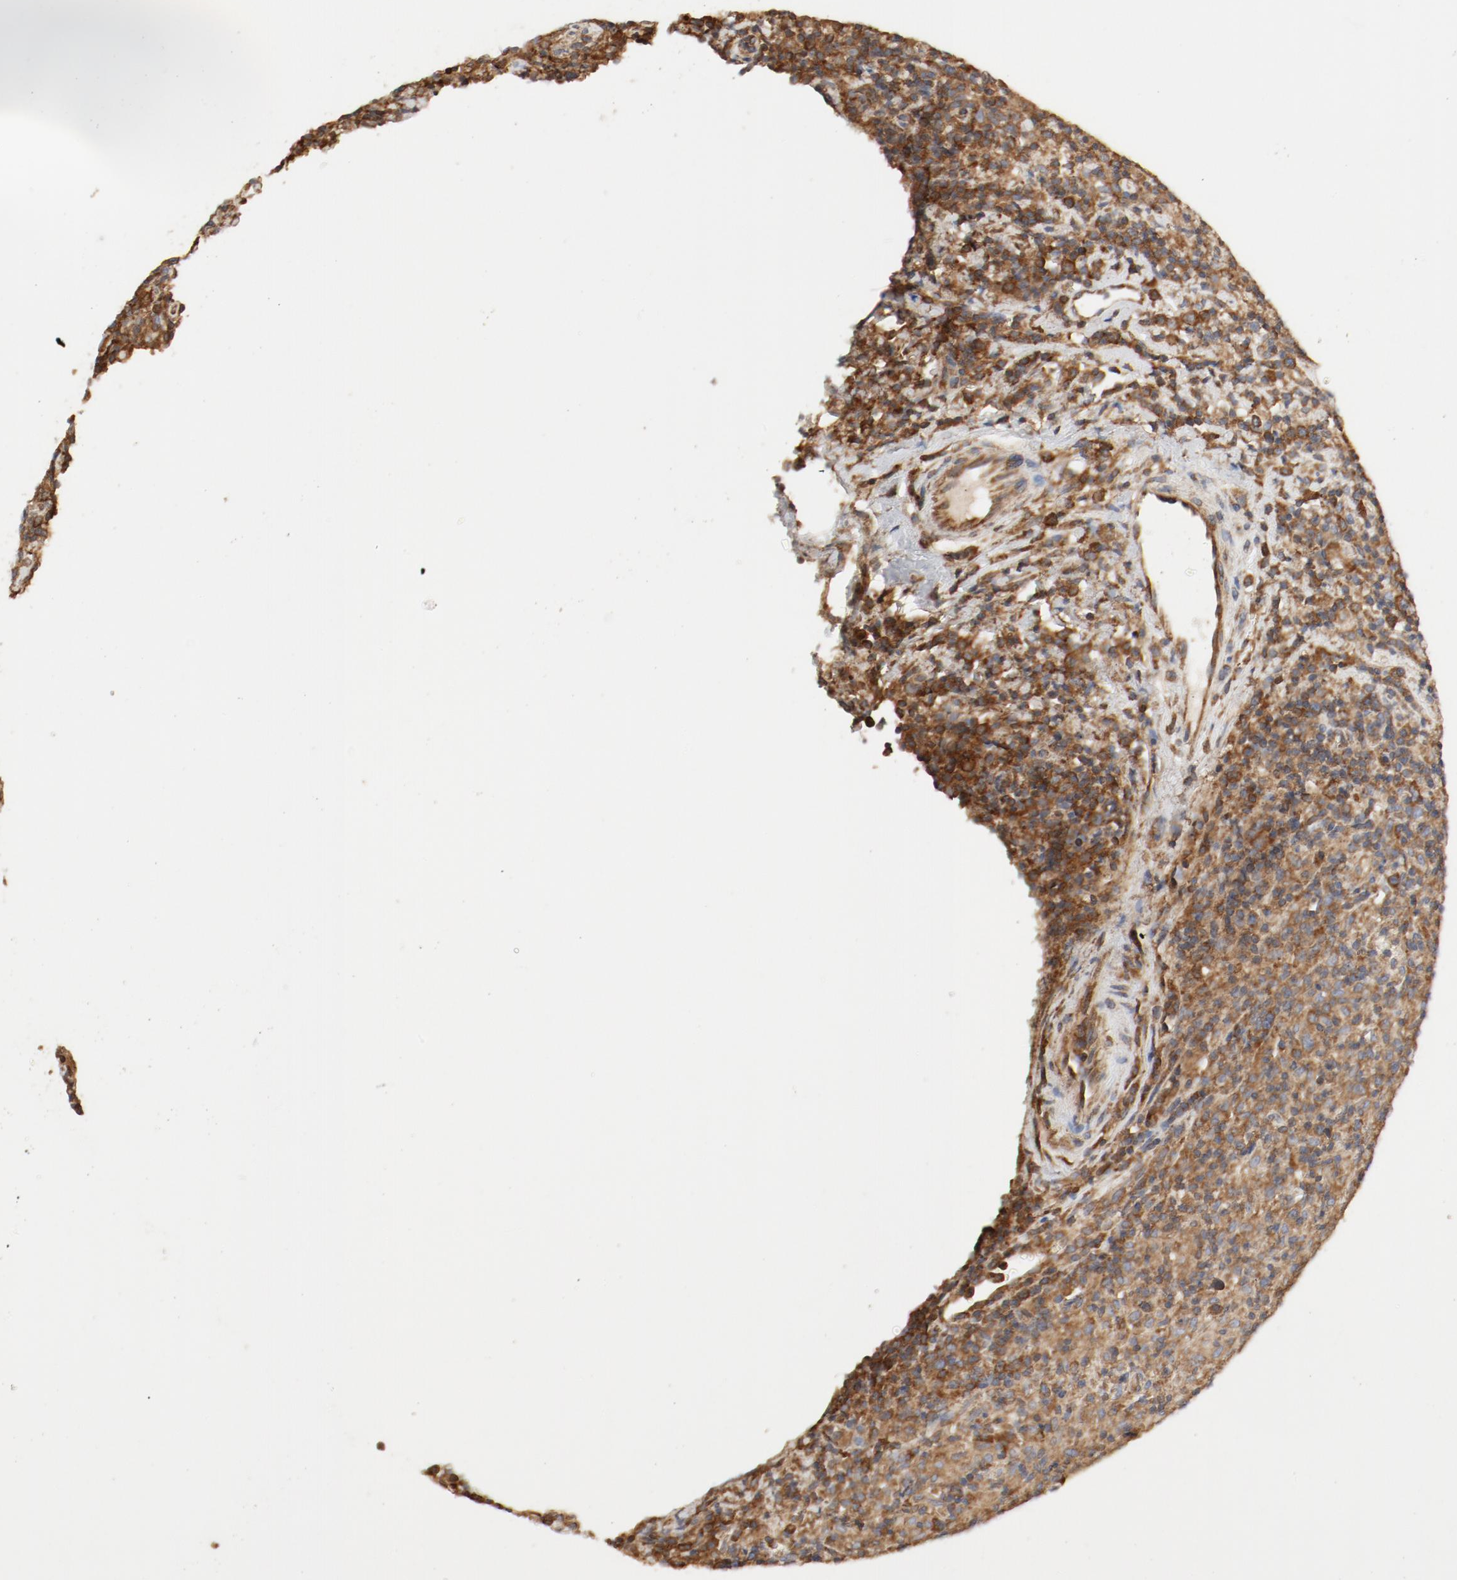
{"staining": {"intensity": "moderate", "quantity": ">75%", "location": "cytoplasmic/membranous"}, "tissue": "lymphoma", "cell_type": "Tumor cells", "image_type": "cancer", "snomed": [{"axis": "morphology", "description": "Hodgkin's disease, NOS"}, {"axis": "topography", "description": "Lymph node"}], "caption": "This is a histology image of immunohistochemistry (IHC) staining of lymphoma, which shows moderate expression in the cytoplasmic/membranous of tumor cells.", "gene": "RPS6", "patient": {"sex": "male", "age": 65}}